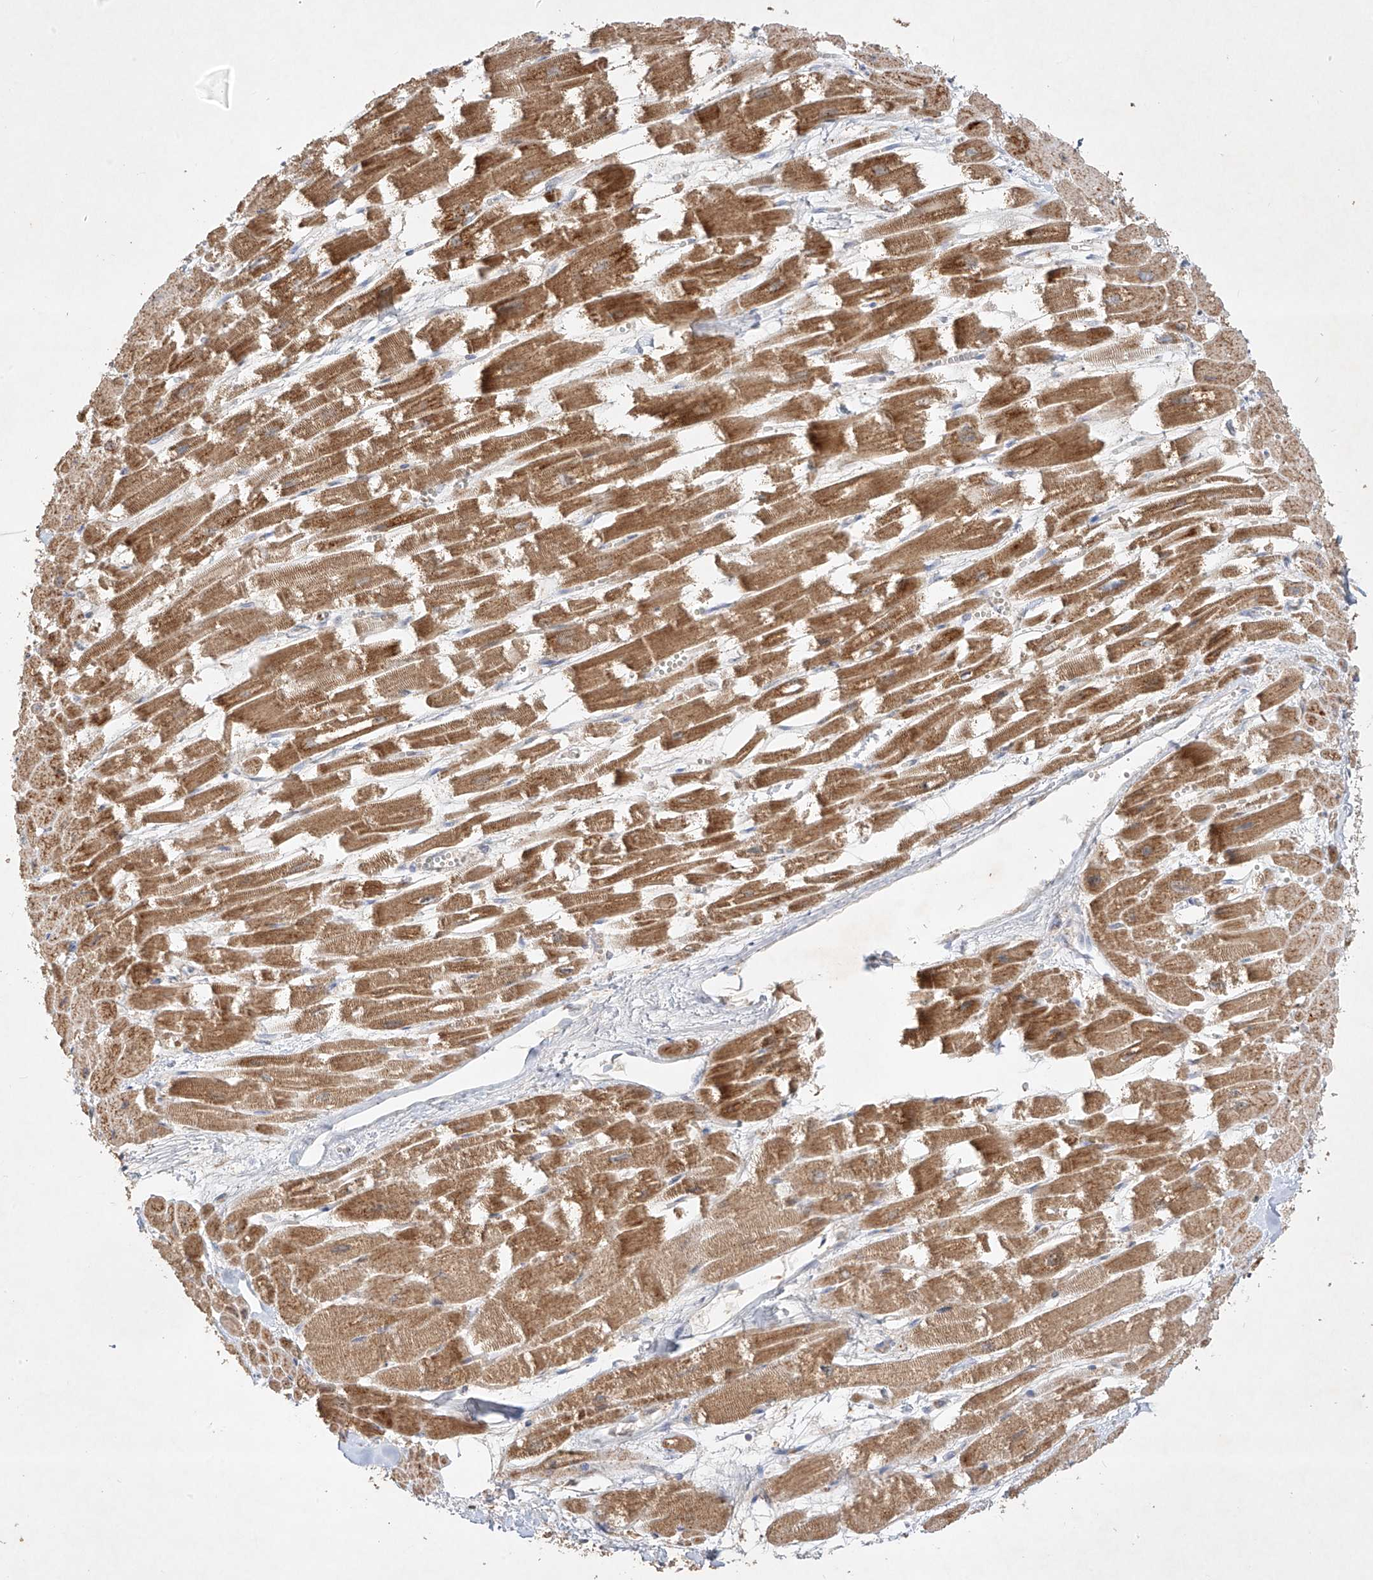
{"staining": {"intensity": "strong", "quantity": ">75%", "location": "cytoplasmic/membranous"}, "tissue": "heart muscle", "cell_type": "Cardiomyocytes", "image_type": "normal", "snomed": [{"axis": "morphology", "description": "Normal tissue, NOS"}, {"axis": "topography", "description": "Heart"}], "caption": "Heart muscle stained with immunohistochemistry shows strong cytoplasmic/membranous positivity in approximately >75% of cardiomyocytes.", "gene": "KPNA7", "patient": {"sex": "male", "age": 54}}